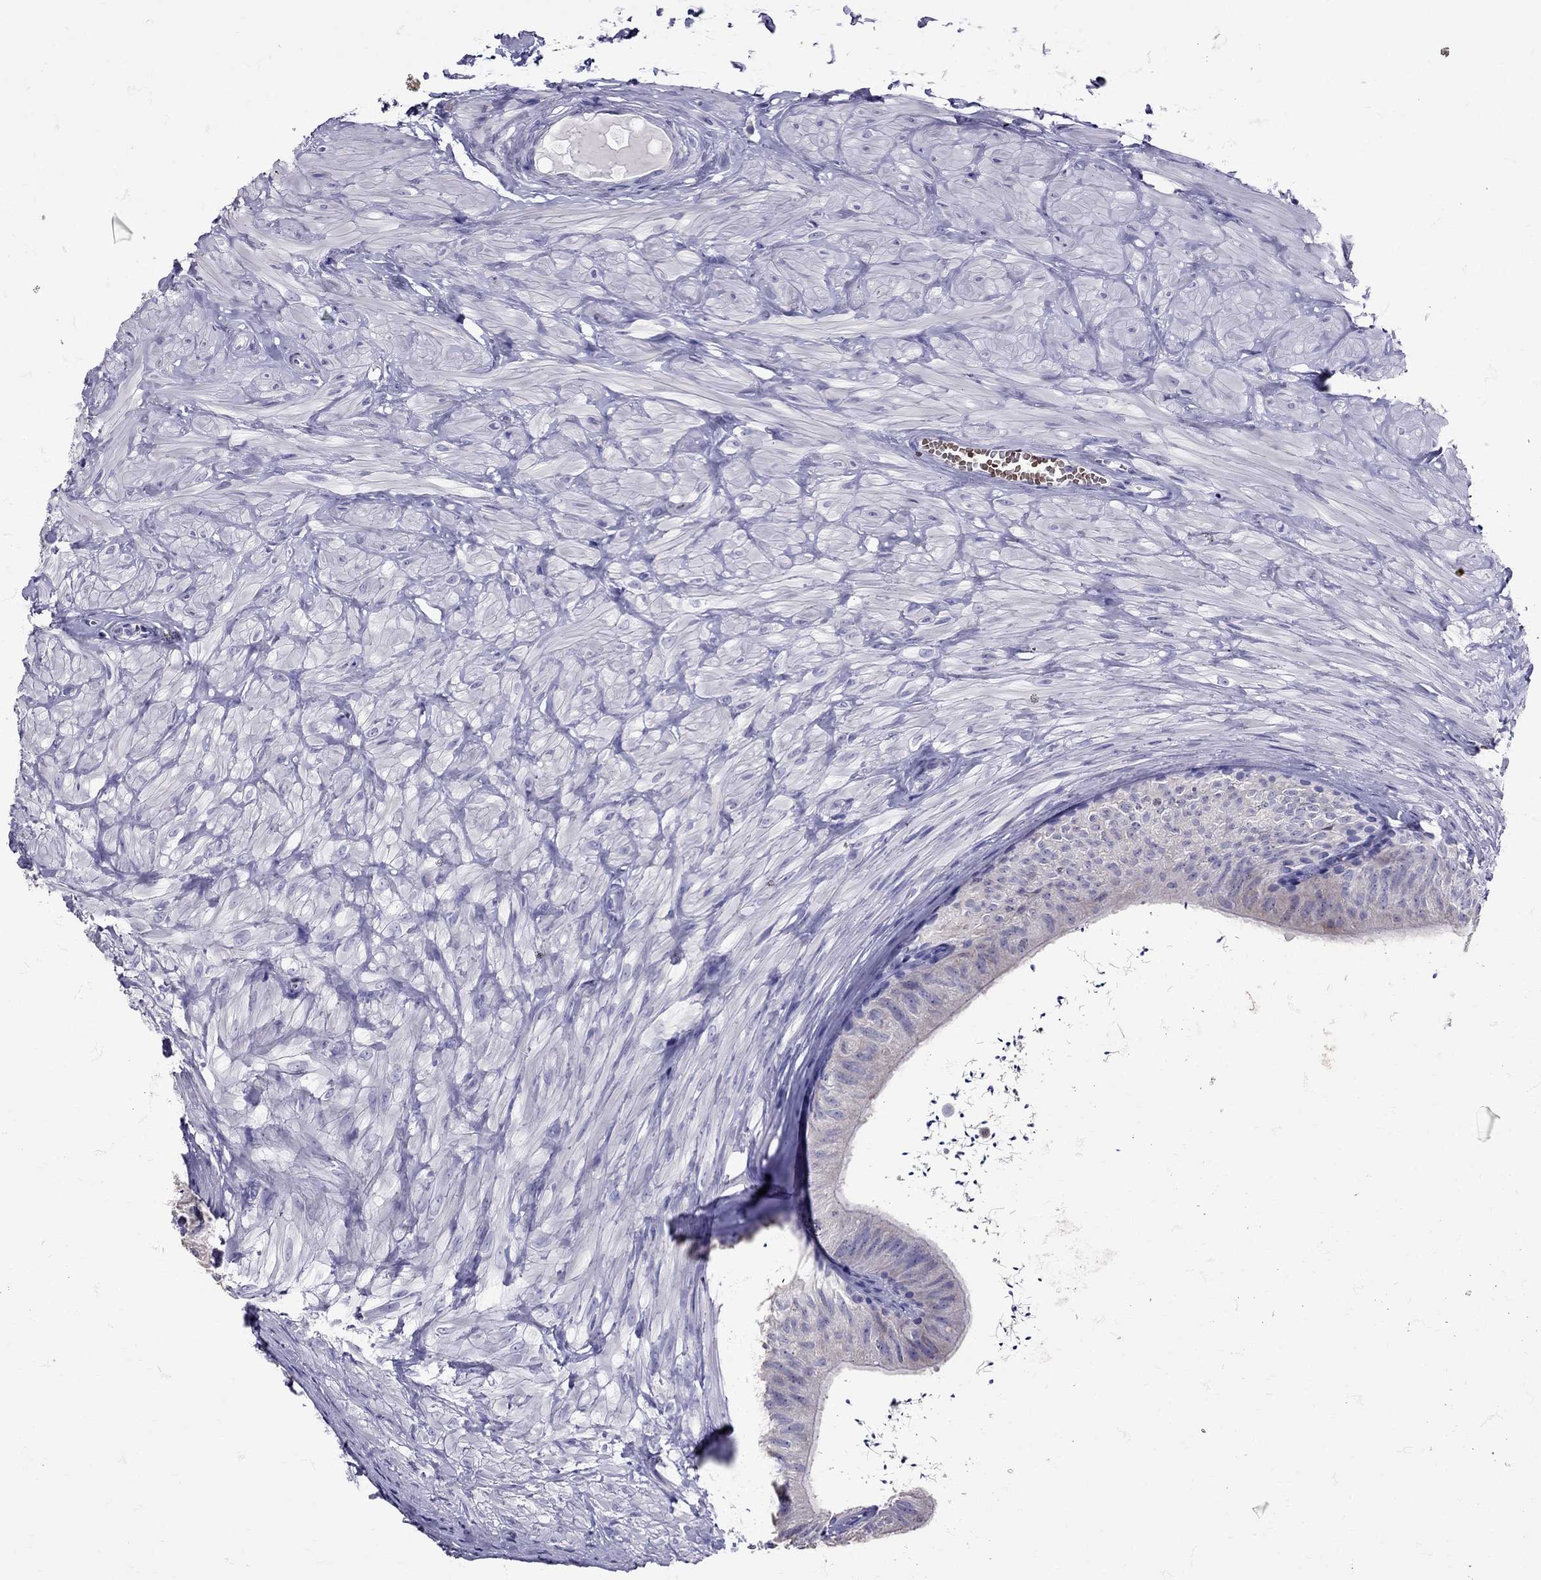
{"staining": {"intensity": "negative", "quantity": "none", "location": "none"}, "tissue": "epididymis", "cell_type": "Glandular cells", "image_type": "normal", "snomed": [{"axis": "morphology", "description": "Normal tissue, NOS"}, {"axis": "topography", "description": "Epididymis"}], "caption": "Immunohistochemistry (IHC) photomicrograph of benign human epididymis stained for a protein (brown), which exhibits no expression in glandular cells.", "gene": "TBR1", "patient": {"sex": "male", "age": 32}}